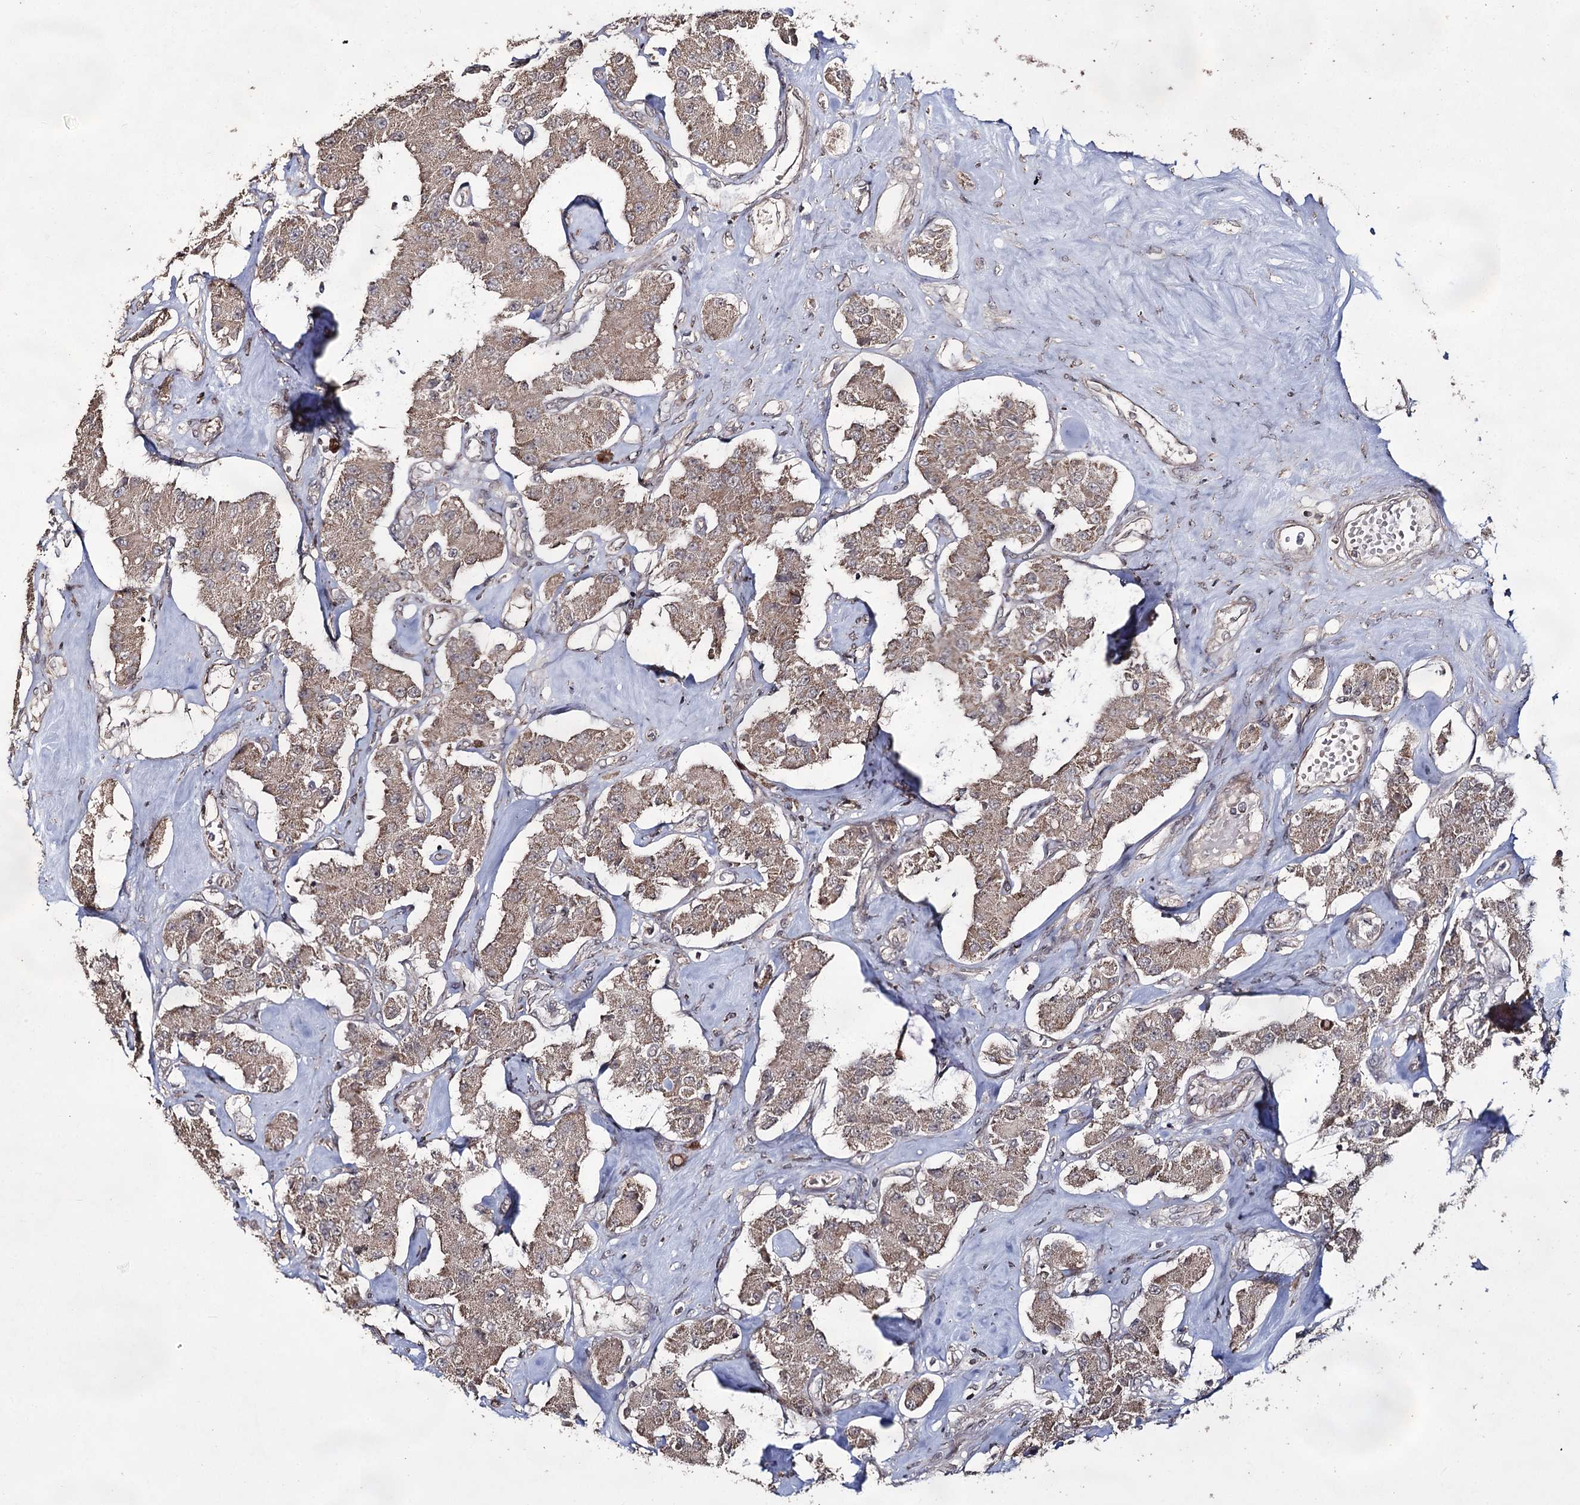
{"staining": {"intensity": "weak", "quantity": ">75%", "location": "cytoplasmic/membranous"}, "tissue": "carcinoid", "cell_type": "Tumor cells", "image_type": "cancer", "snomed": [{"axis": "morphology", "description": "Carcinoid, malignant, NOS"}, {"axis": "topography", "description": "Pancreas"}], "caption": "Tumor cells show low levels of weak cytoplasmic/membranous staining in about >75% of cells in carcinoid.", "gene": "ACTR6", "patient": {"sex": "male", "age": 41}}